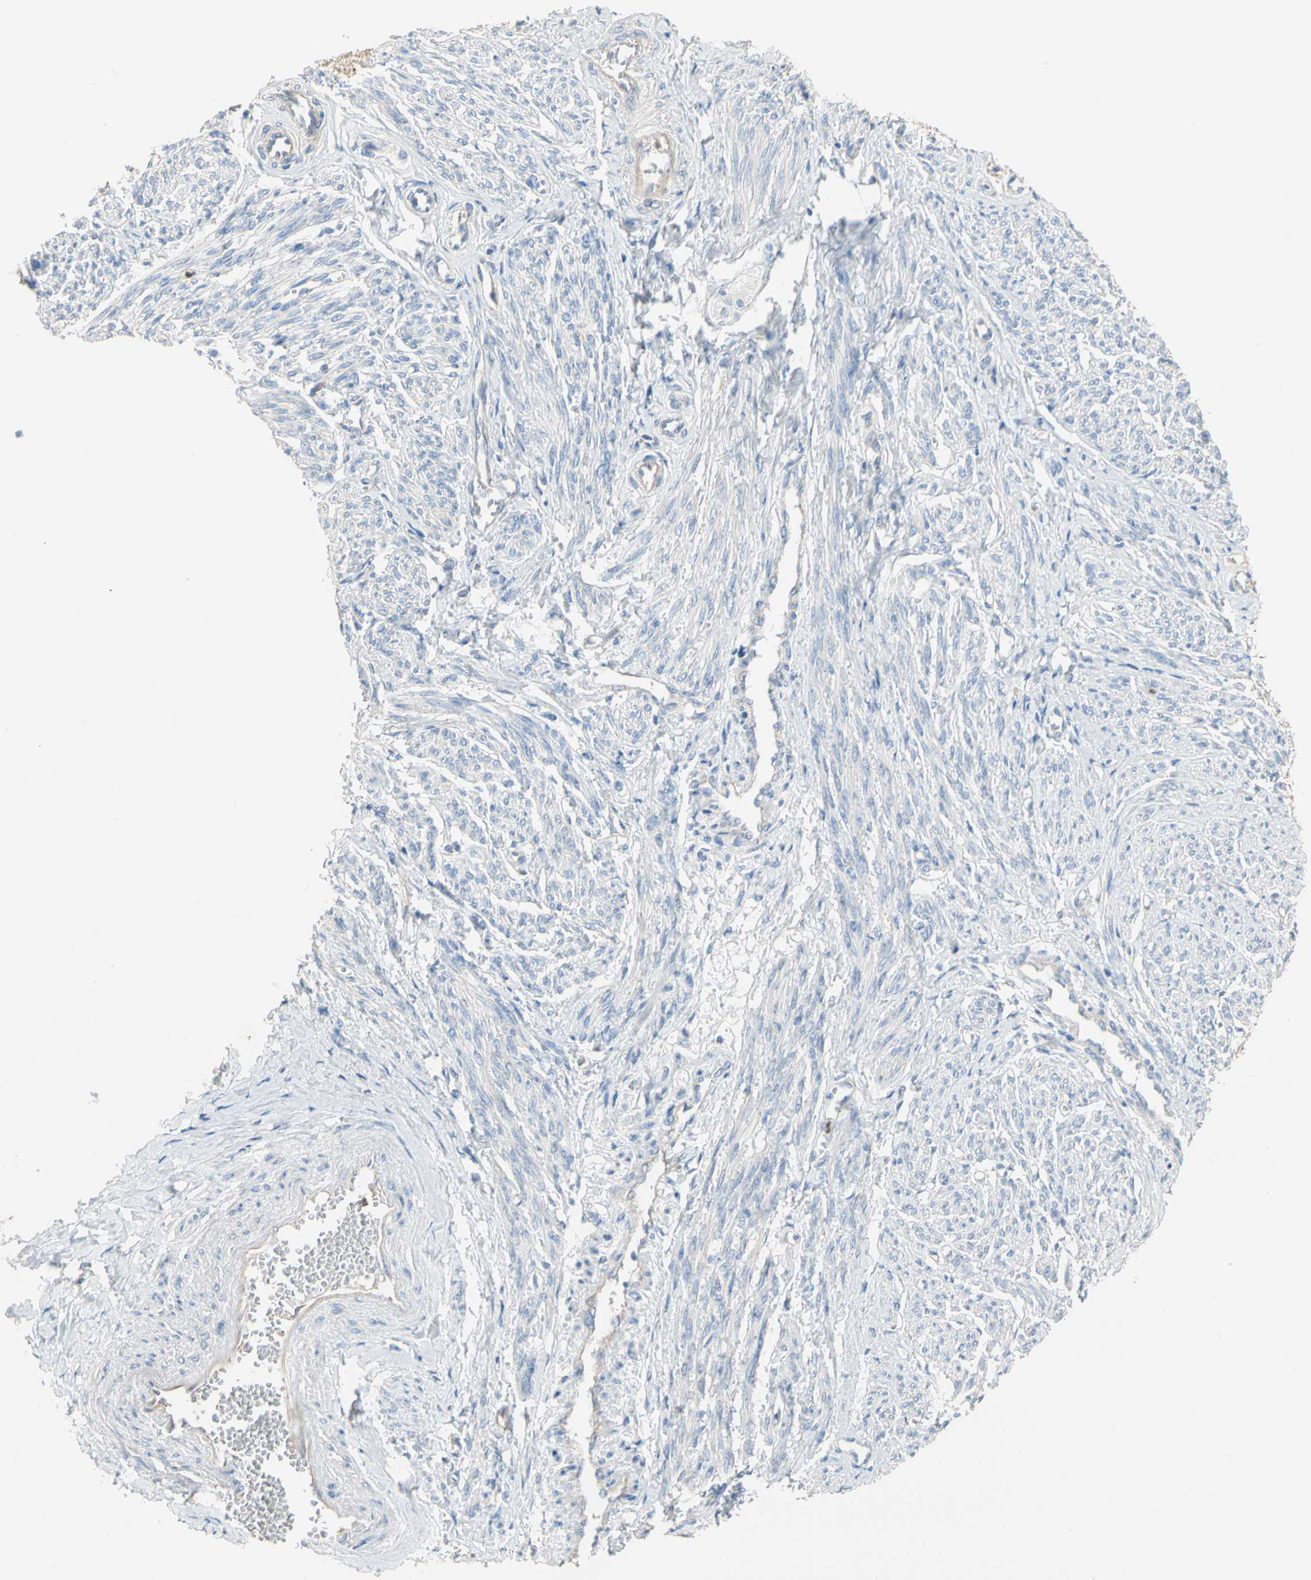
{"staining": {"intensity": "negative", "quantity": "none", "location": "none"}, "tissue": "smooth muscle", "cell_type": "Smooth muscle cells", "image_type": "normal", "snomed": [{"axis": "morphology", "description": "Normal tissue, NOS"}, {"axis": "topography", "description": "Smooth muscle"}], "caption": "Smooth muscle cells are negative for brown protein staining in unremarkable smooth muscle. (Brightfield microscopy of DAB (3,3'-diaminobenzidine) IHC at high magnification).", "gene": "BBOX1", "patient": {"sex": "female", "age": 65}}